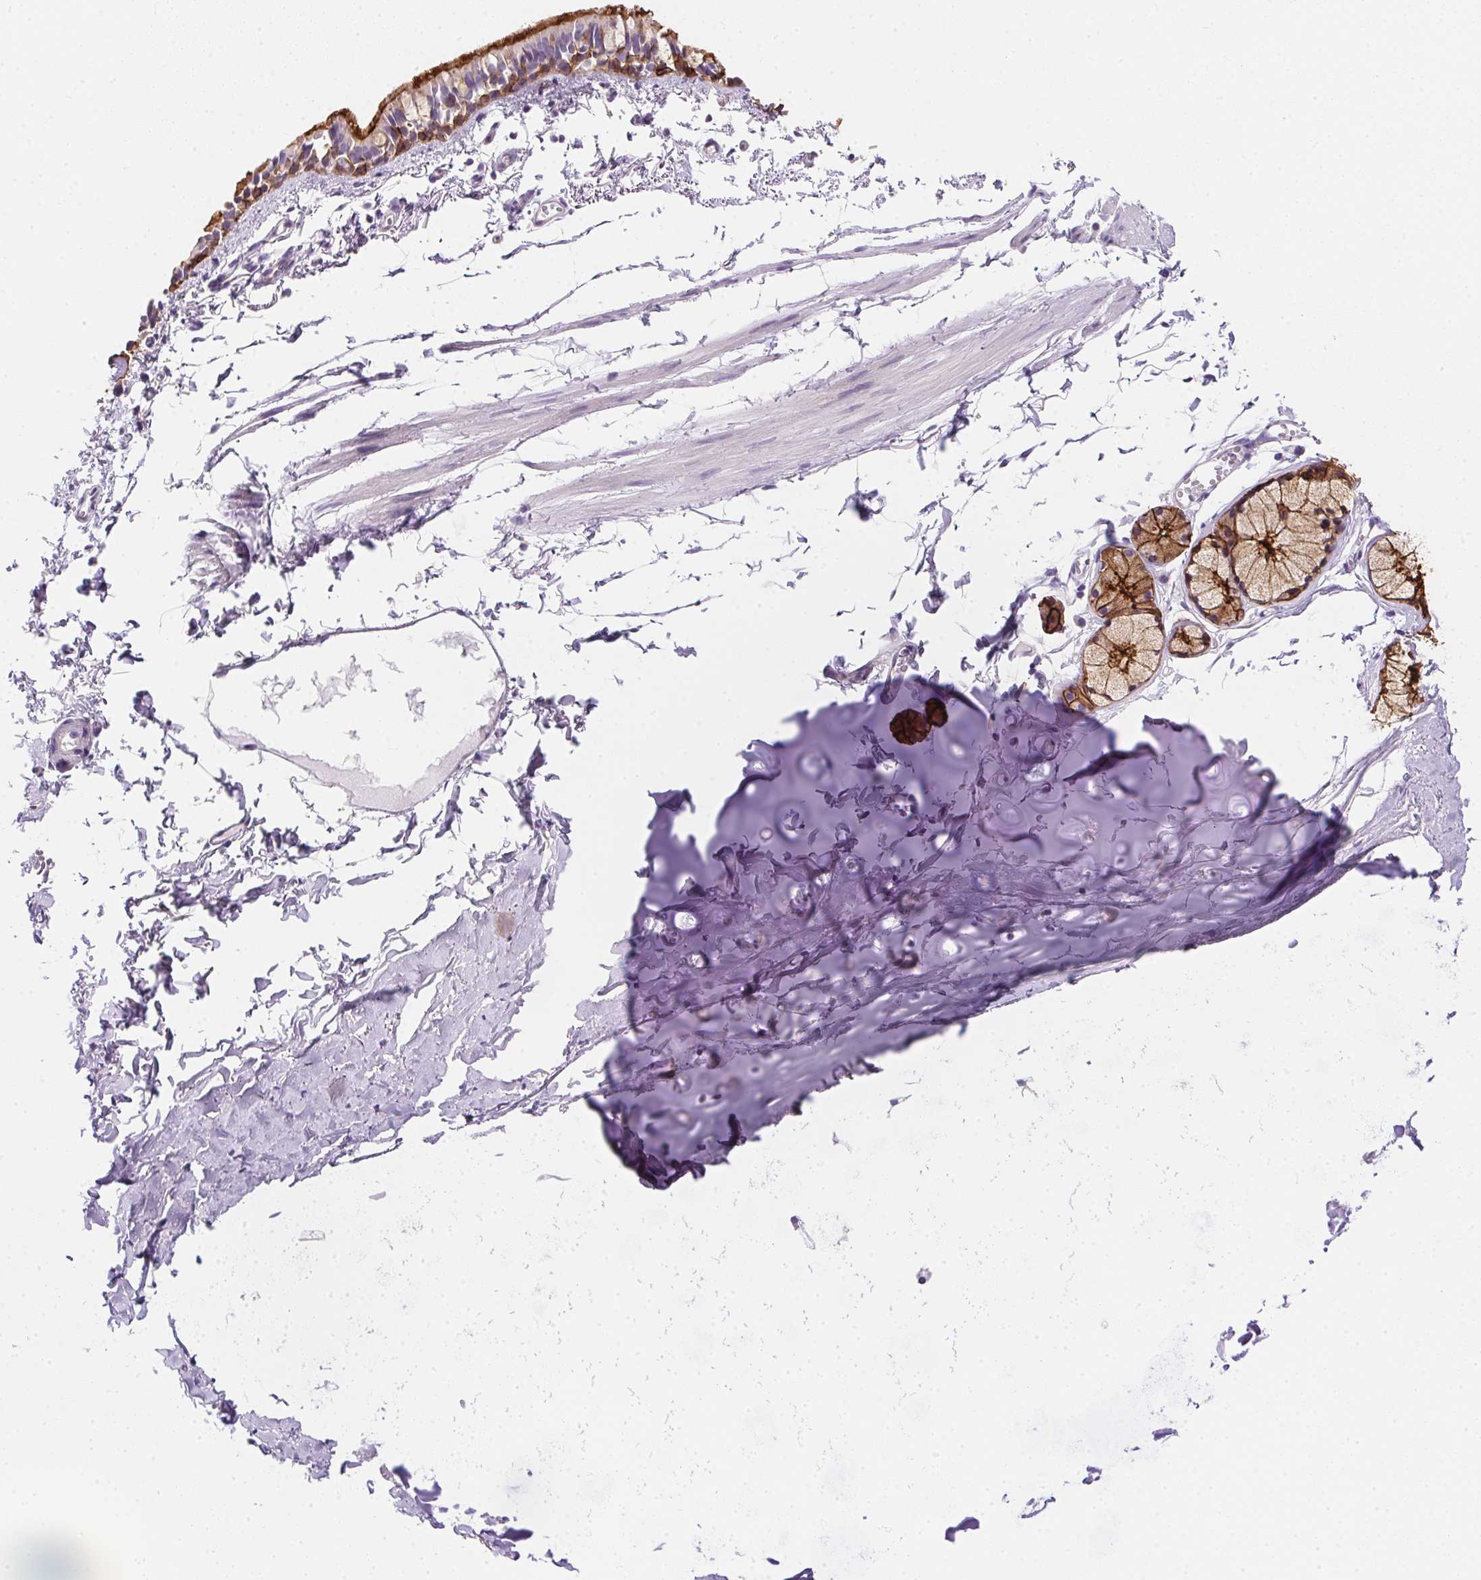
{"staining": {"intensity": "moderate", "quantity": "25%-75%", "location": "cytoplasmic/membranous"}, "tissue": "bronchus", "cell_type": "Respiratory epithelial cells", "image_type": "normal", "snomed": [{"axis": "morphology", "description": "Normal tissue, NOS"}, {"axis": "topography", "description": "Bronchus"}], "caption": "A medium amount of moderate cytoplasmic/membranous positivity is seen in approximately 25%-75% of respiratory epithelial cells in normal bronchus.", "gene": "AQP5", "patient": {"sex": "female", "age": 59}}